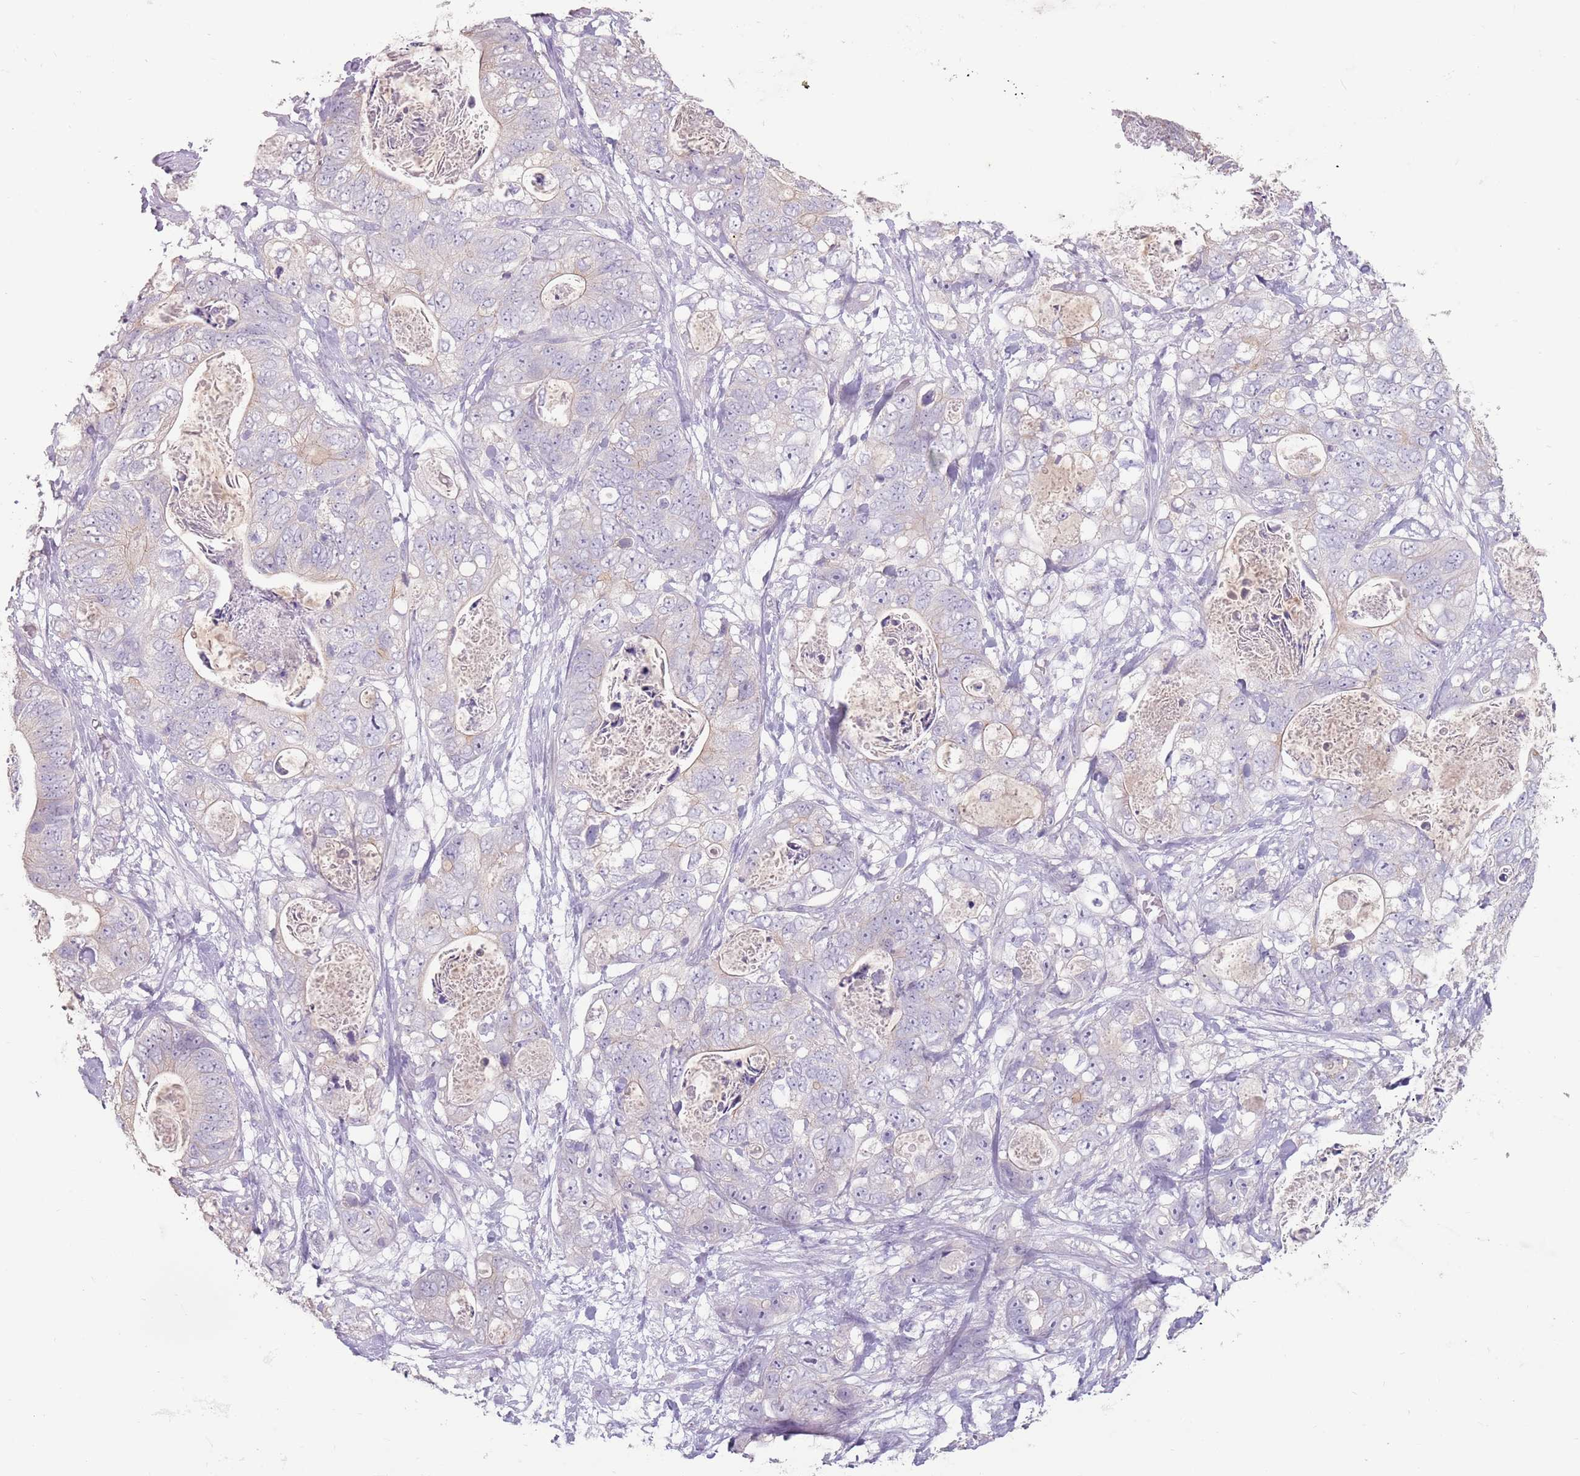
{"staining": {"intensity": "negative", "quantity": "none", "location": "none"}, "tissue": "stomach cancer", "cell_type": "Tumor cells", "image_type": "cancer", "snomed": [{"axis": "morphology", "description": "Normal tissue, NOS"}, {"axis": "morphology", "description": "Adenocarcinoma, NOS"}, {"axis": "topography", "description": "Stomach"}], "caption": "A micrograph of stomach cancer stained for a protein displays no brown staining in tumor cells.", "gene": "STYK1", "patient": {"sex": "female", "age": 89}}